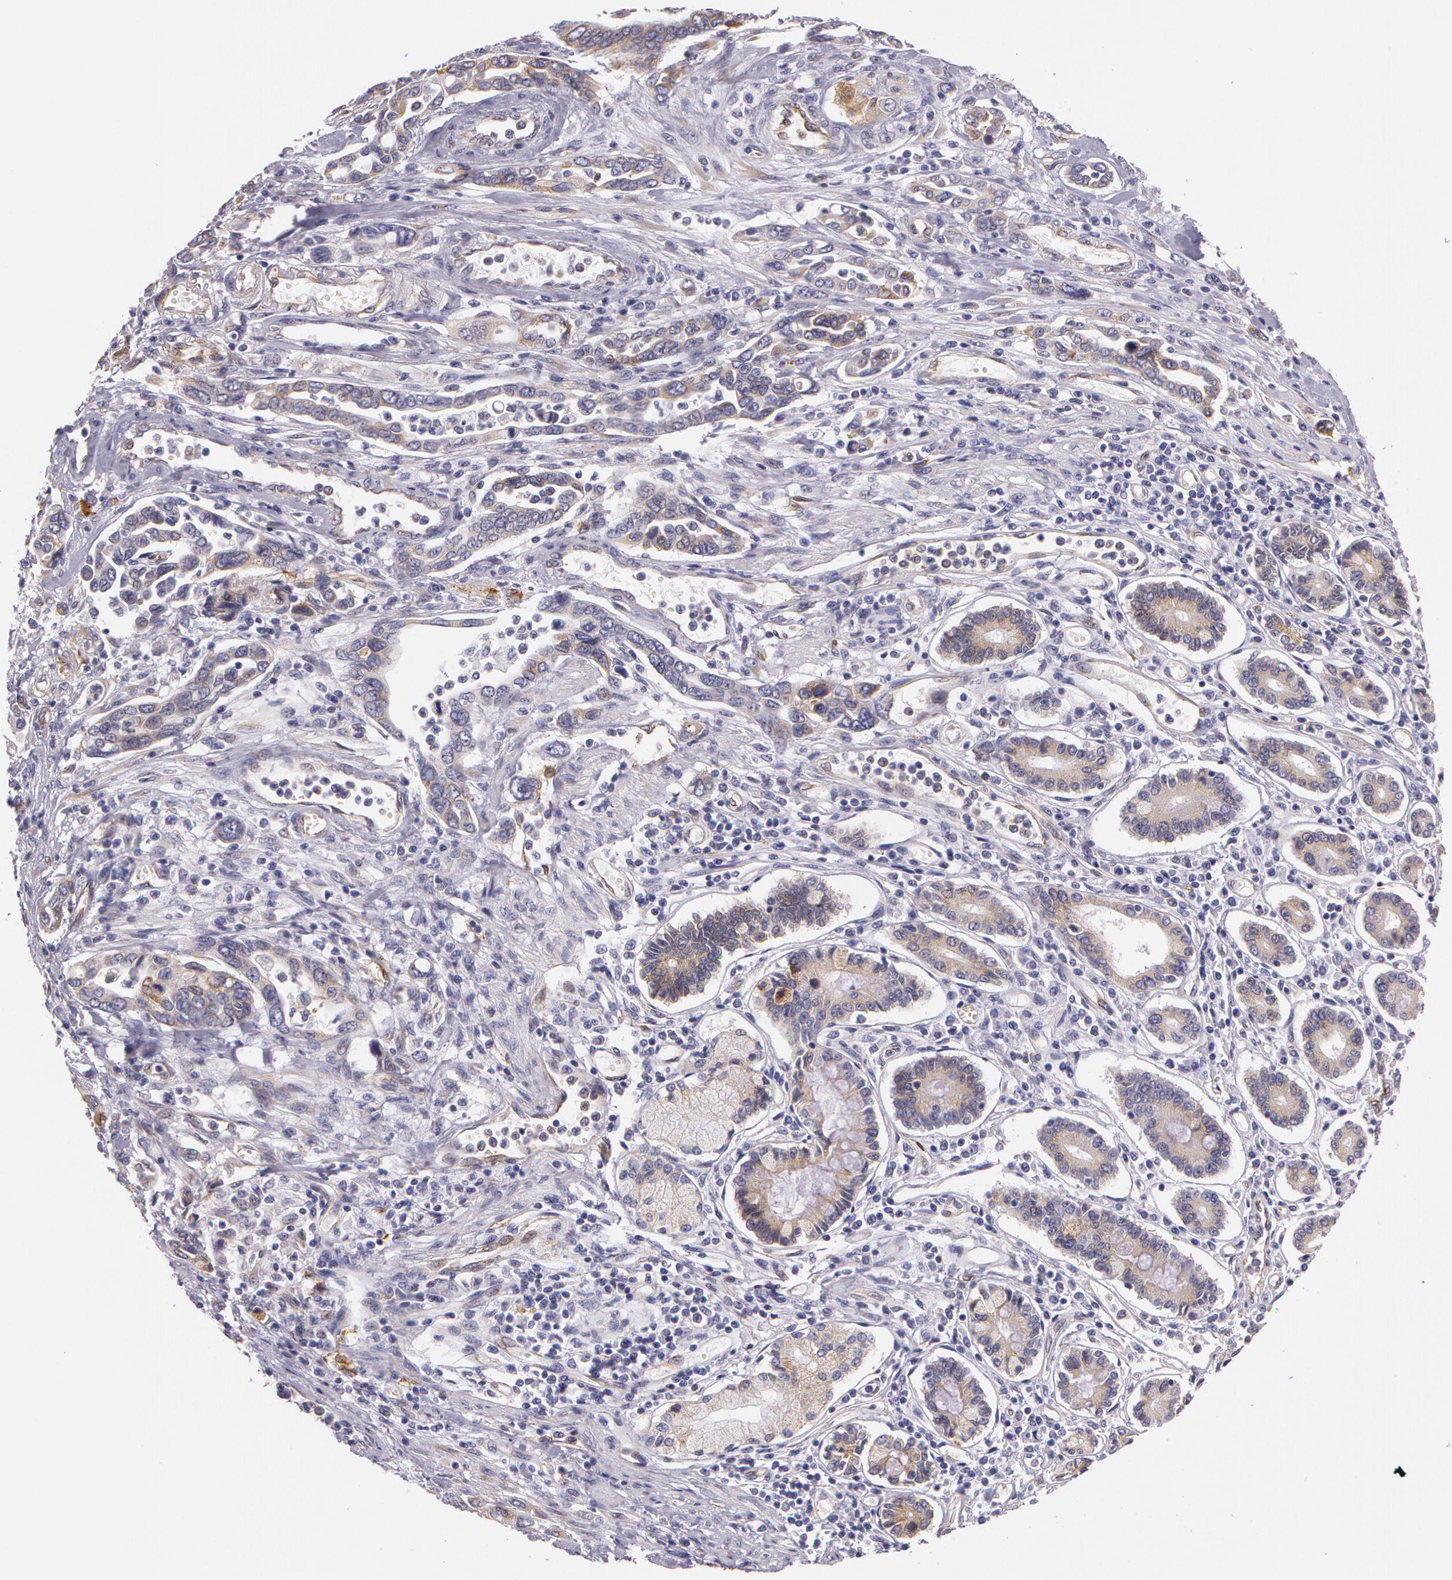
{"staining": {"intensity": "weak", "quantity": "25%-75%", "location": "cytoplasmic/membranous"}, "tissue": "pancreatic cancer", "cell_type": "Tumor cells", "image_type": "cancer", "snomed": [{"axis": "morphology", "description": "Adenocarcinoma, NOS"}, {"axis": "topography", "description": "Pancreas"}], "caption": "The immunohistochemical stain labels weak cytoplasmic/membranous staining in tumor cells of adenocarcinoma (pancreatic) tissue. The protein is shown in brown color, while the nuclei are stained blue.", "gene": "APP", "patient": {"sex": "female", "age": 57}}